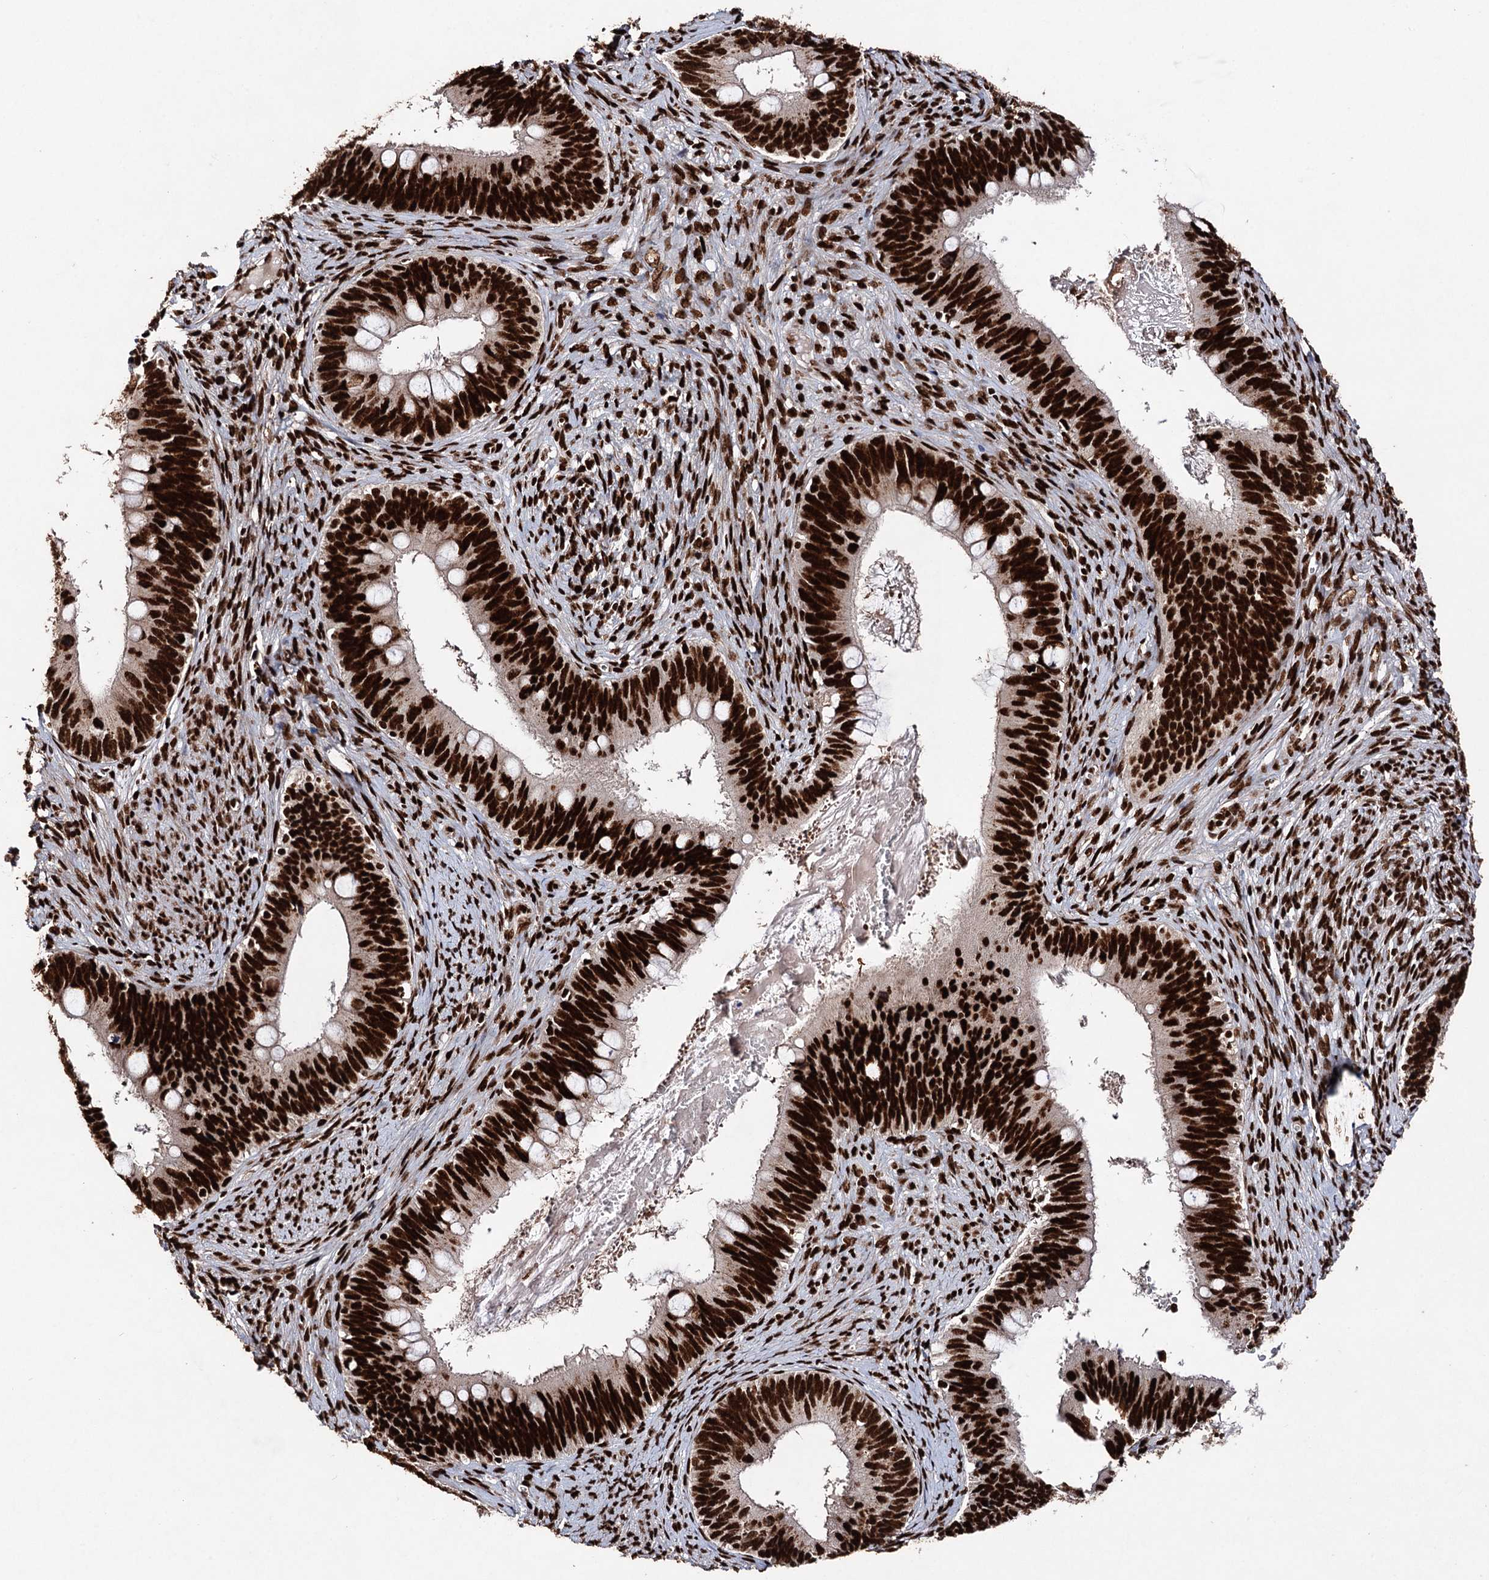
{"staining": {"intensity": "strong", "quantity": ">75%", "location": "nuclear"}, "tissue": "cervical cancer", "cell_type": "Tumor cells", "image_type": "cancer", "snomed": [{"axis": "morphology", "description": "Adenocarcinoma, NOS"}, {"axis": "topography", "description": "Cervix"}], "caption": "Tumor cells demonstrate strong nuclear expression in approximately >75% of cells in cervical cancer.", "gene": "MATR3", "patient": {"sex": "female", "age": 42}}